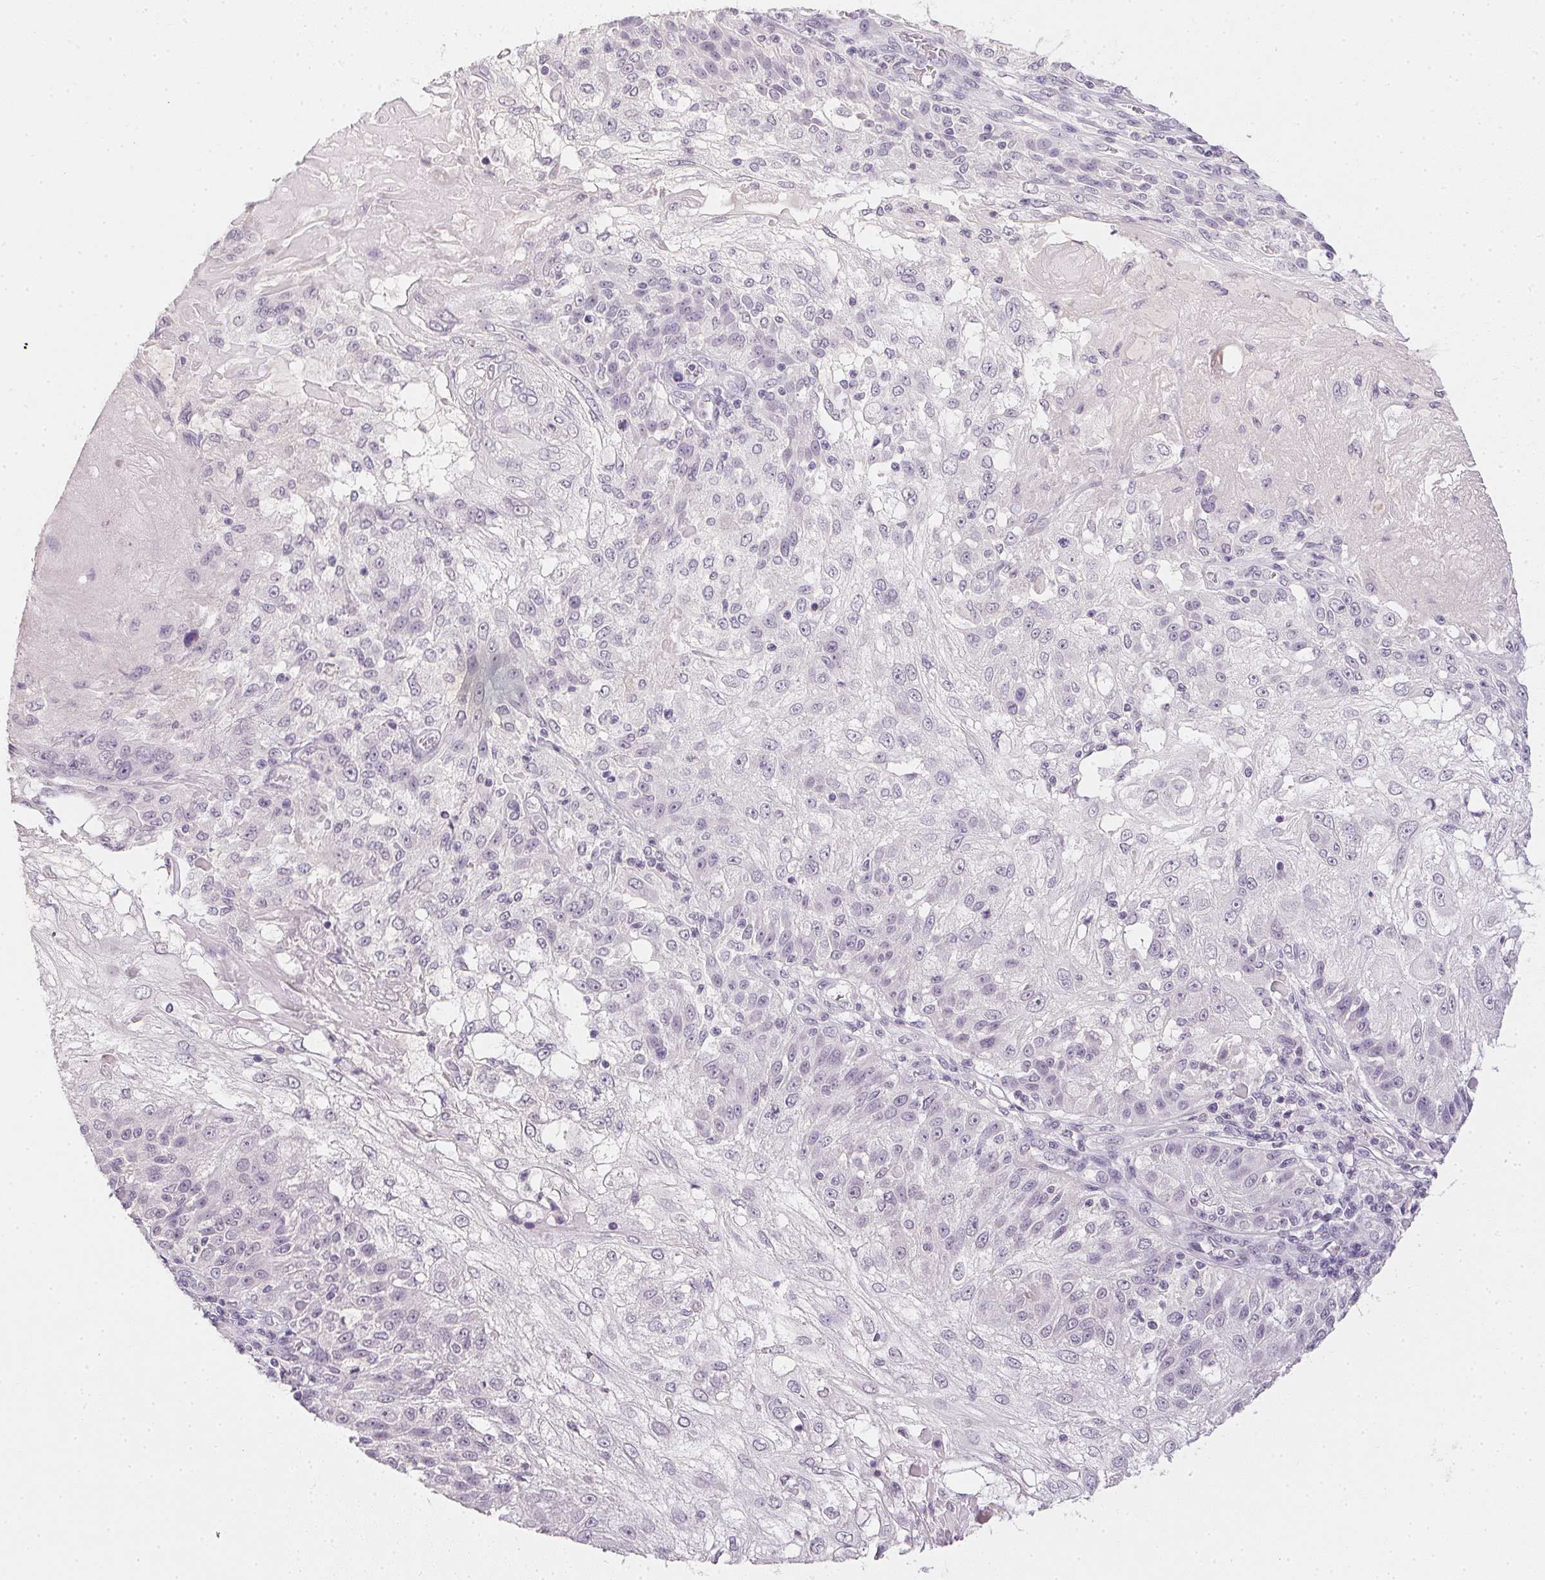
{"staining": {"intensity": "negative", "quantity": "none", "location": "none"}, "tissue": "skin cancer", "cell_type": "Tumor cells", "image_type": "cancer", "snomed": [{"axis": "morphology", "description": "Normal tissue, NOS"}, {"axis": "morphology", "description": "Squamous cell carcinoma, NOS"}, {"axis": "topography", "description": "Skin"}], "caption": "The micrograph shows no significant staining in tumor cells of skin cancer.", "gene": "PPY", "patient": {"sex": "female", "age": 83}}